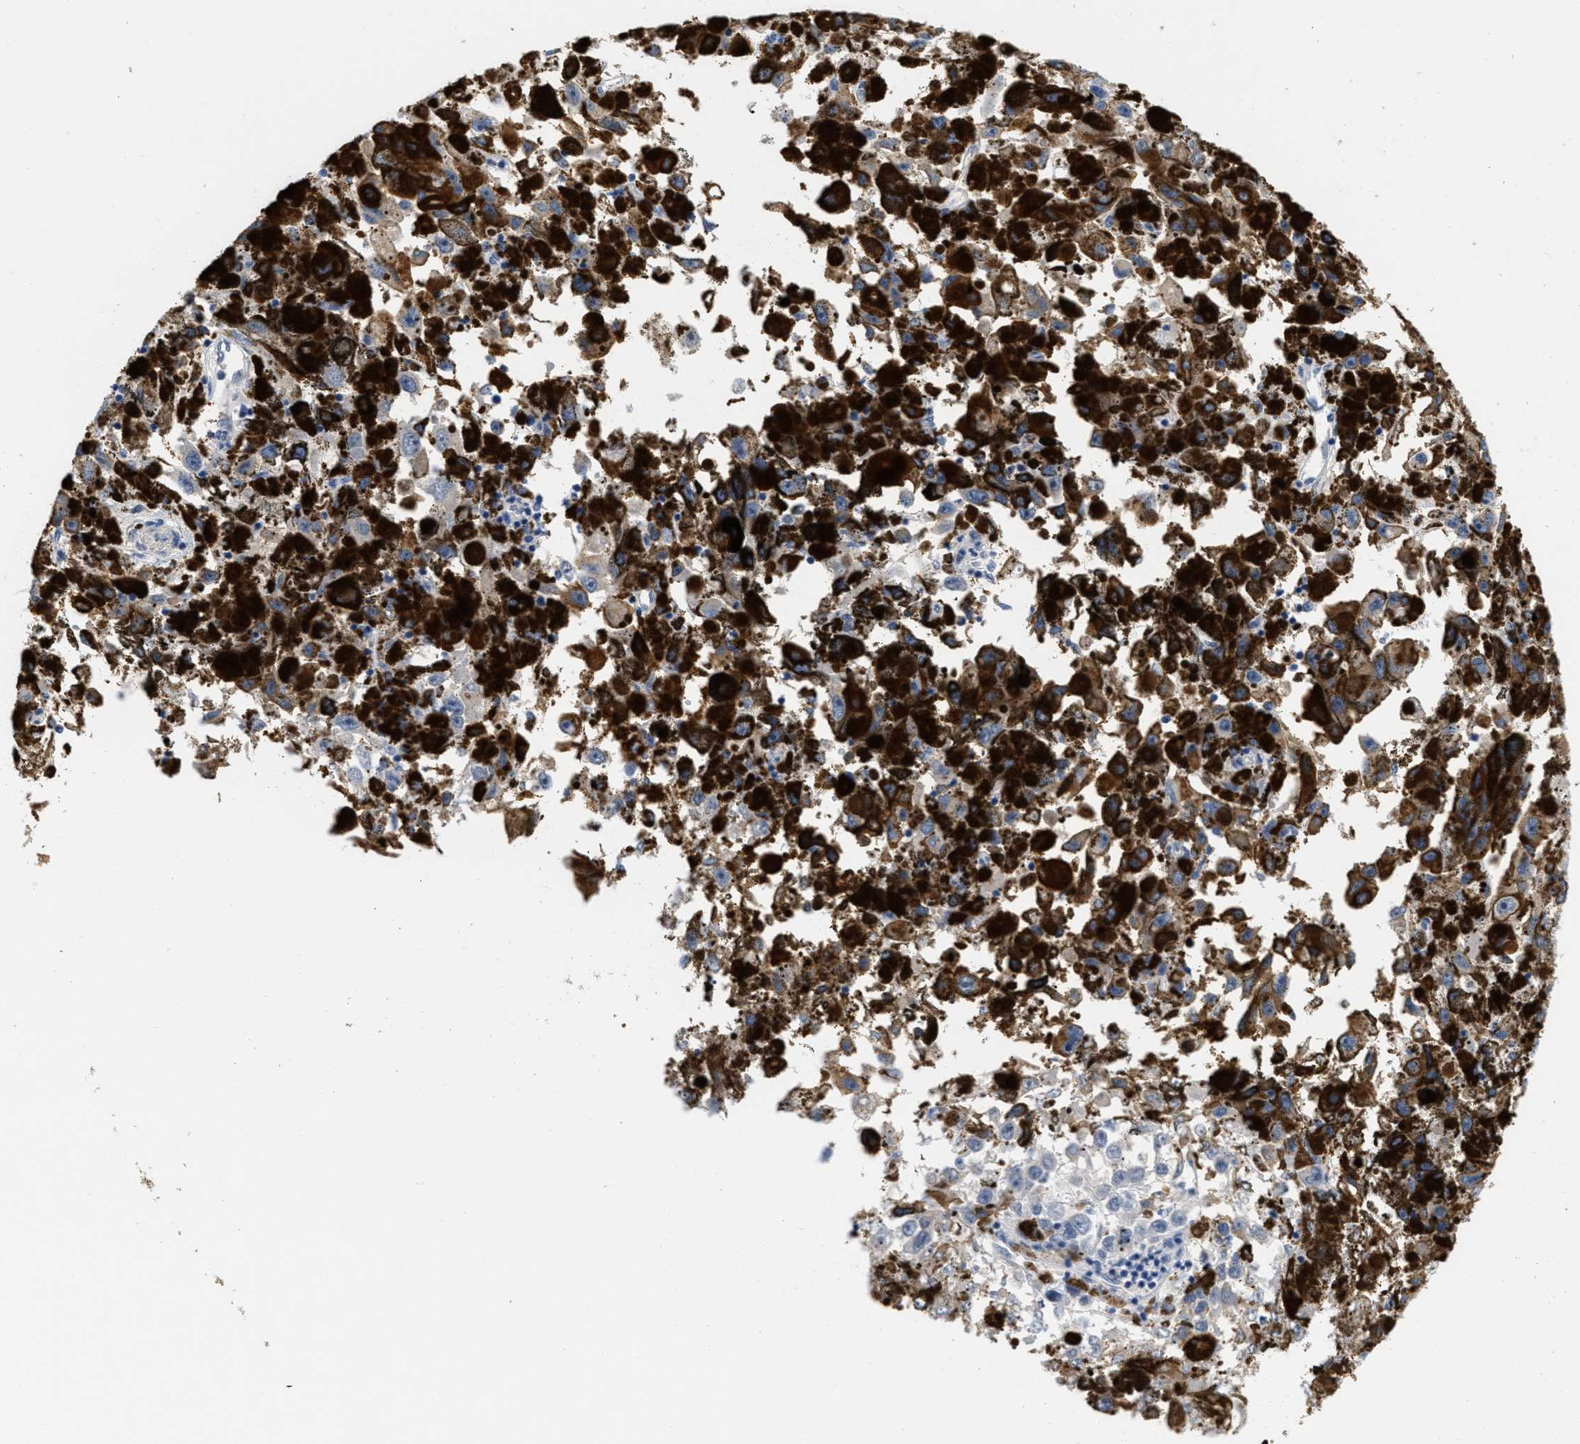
{"staining": {"intensity": "weak", "quantity": "25%-75%", "location": "cytoplasmic/membranous"}, "tissue": "melanoma", "cell_type": "Tumor cells", "image_type": "cancer", "snomed": [{"axis": "morphology", "description": "Malignant melanoma, NOS"}, {"axis": "topography", "description": "Skin"}], "caption": "High-magnification brightfield microscopy of malignant melanoma stained with DAB (3,3'-diaminobenzidine) (brown) and counterstained with hematoxylin (blue). tumor cells exhibit weak cytoplasmic/membranous staining is present in about25%-75% of cells.", "gene": "KCNJ5", "patient": {"sex": "female", "age": 104}}